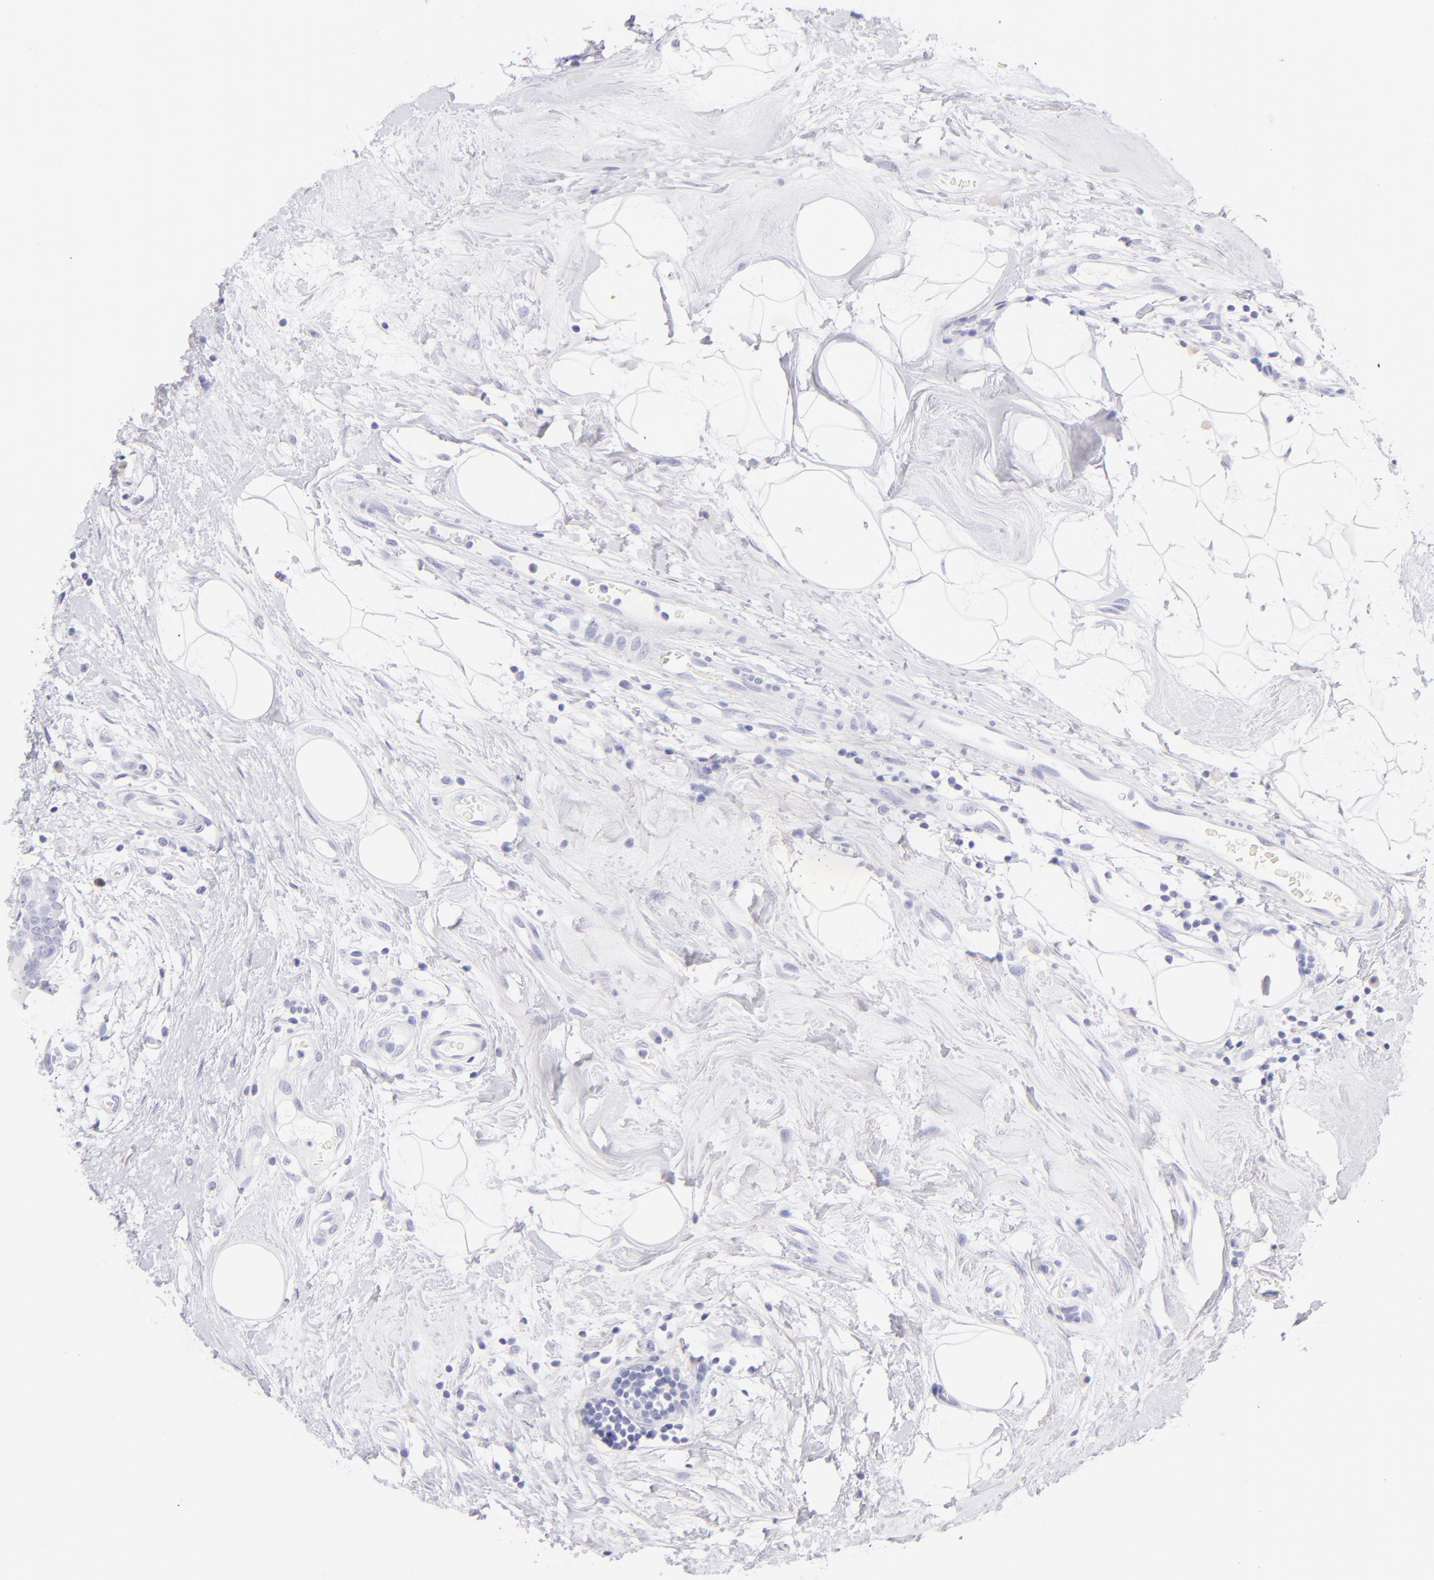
{"staining": {"intensity": "negative", "quantity": "none", "location": "none"}, "tissue": "breast cancer", "cell_type": "Tumor cells", "image_type": "cancer", "snomed": [{"axis": "morphology", "description": "Duct carcinoma"}, {"axis": "topography", "description": "Breast"}], "caption": "DAB immunohistochemical staining of human breast invasive ductal carcinoma demonstrates no significant positivity in tumor cells.", "gene": "SDC1", "patient": {"sex": "female", "age": 40}}